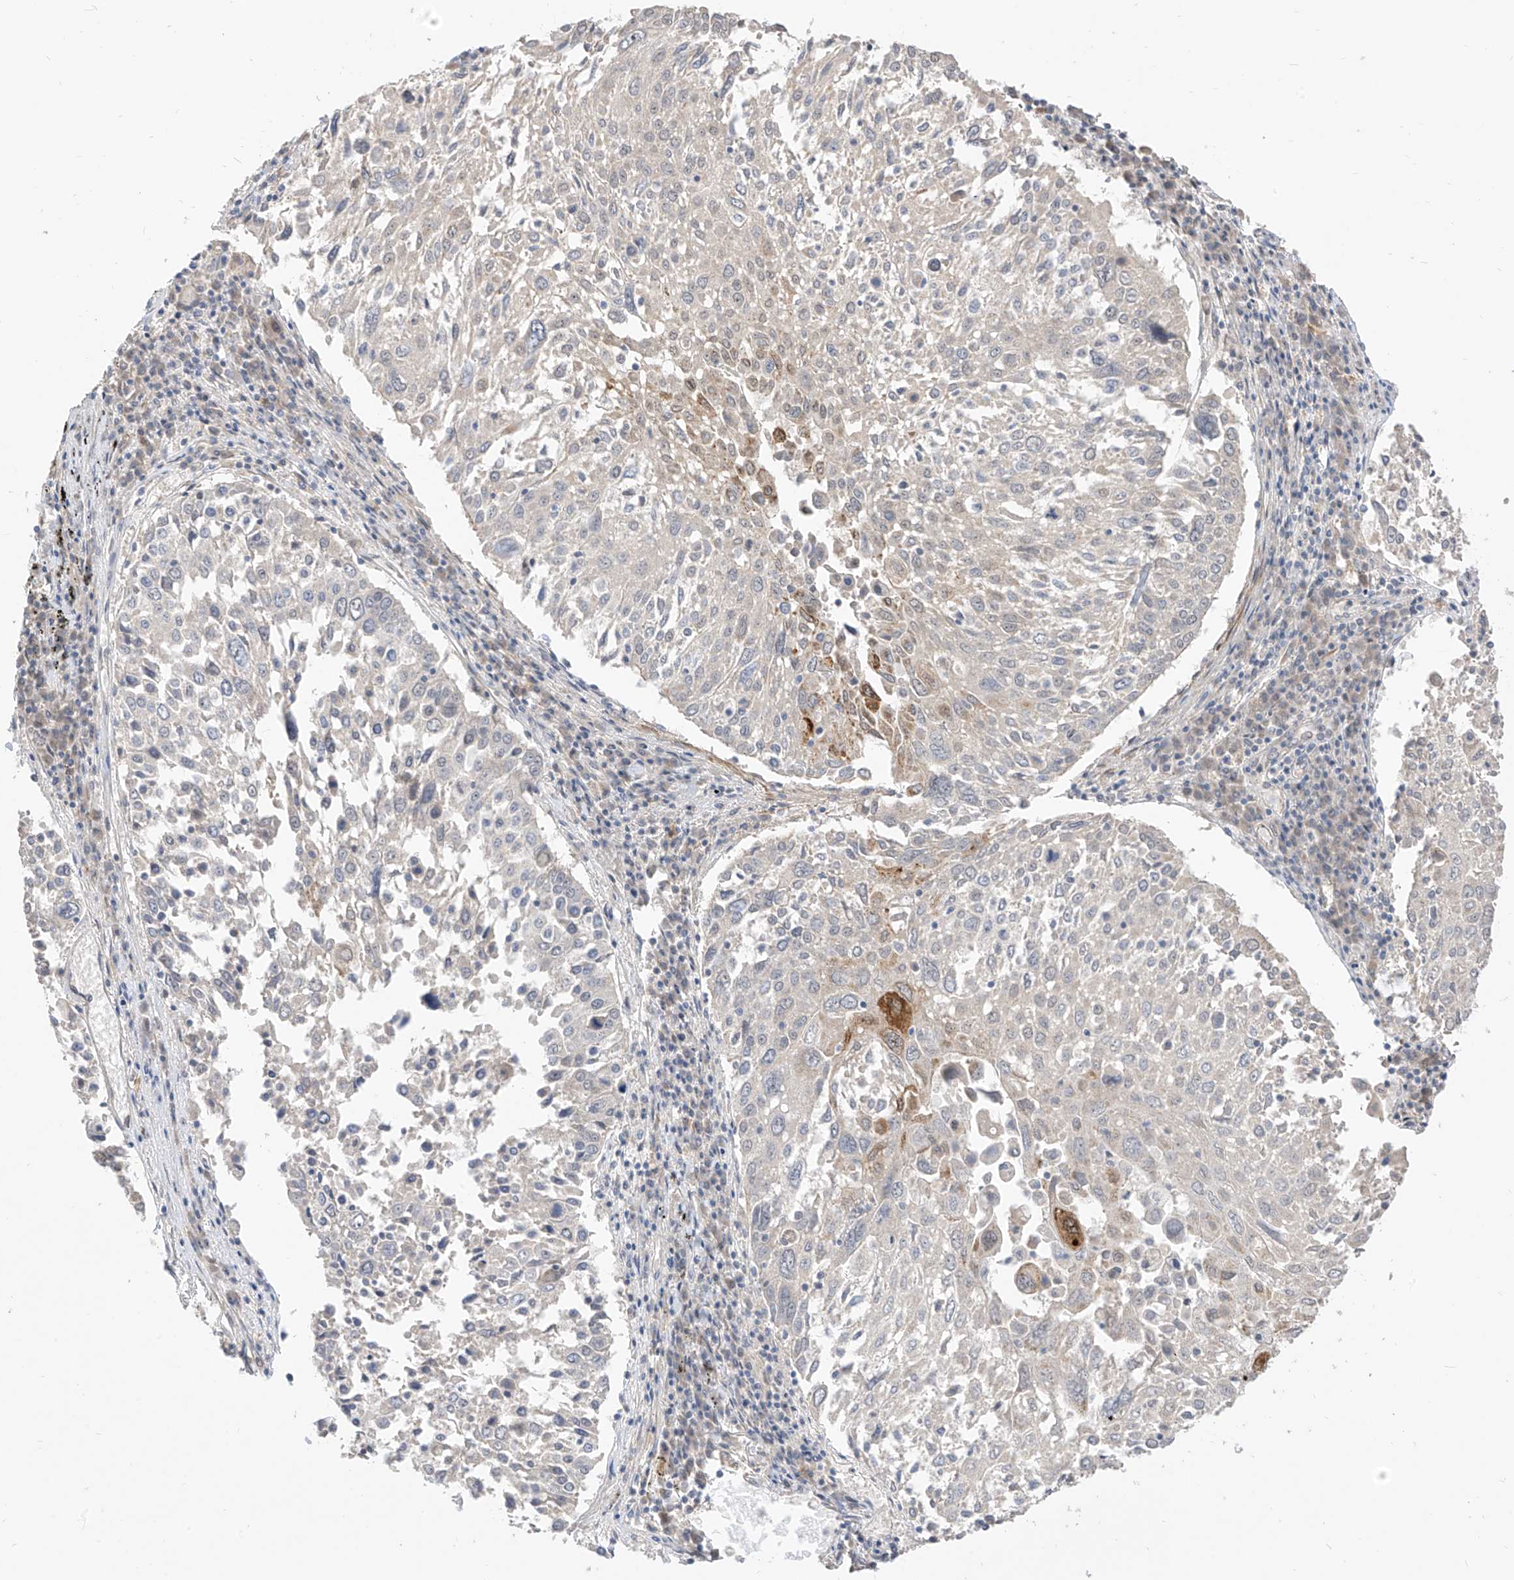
{"staining": {"intensity": "negative", "quantity": "none", "location": "none"}, "tissue": "lung cancer", "cell_type": "Tumor cells", "image_type": "cancer", "snomed": [{"axis": "morphology", "description": "Squamous cell carcinoma, NOS"}, {"axis": "topography", "description": "Lung"}], "caption": "Photomicrograph shows no significant protein staining in tumor cells of lung cancer.", "gene": "LATS1", "patient": {"sex": "male", "age": 65}}